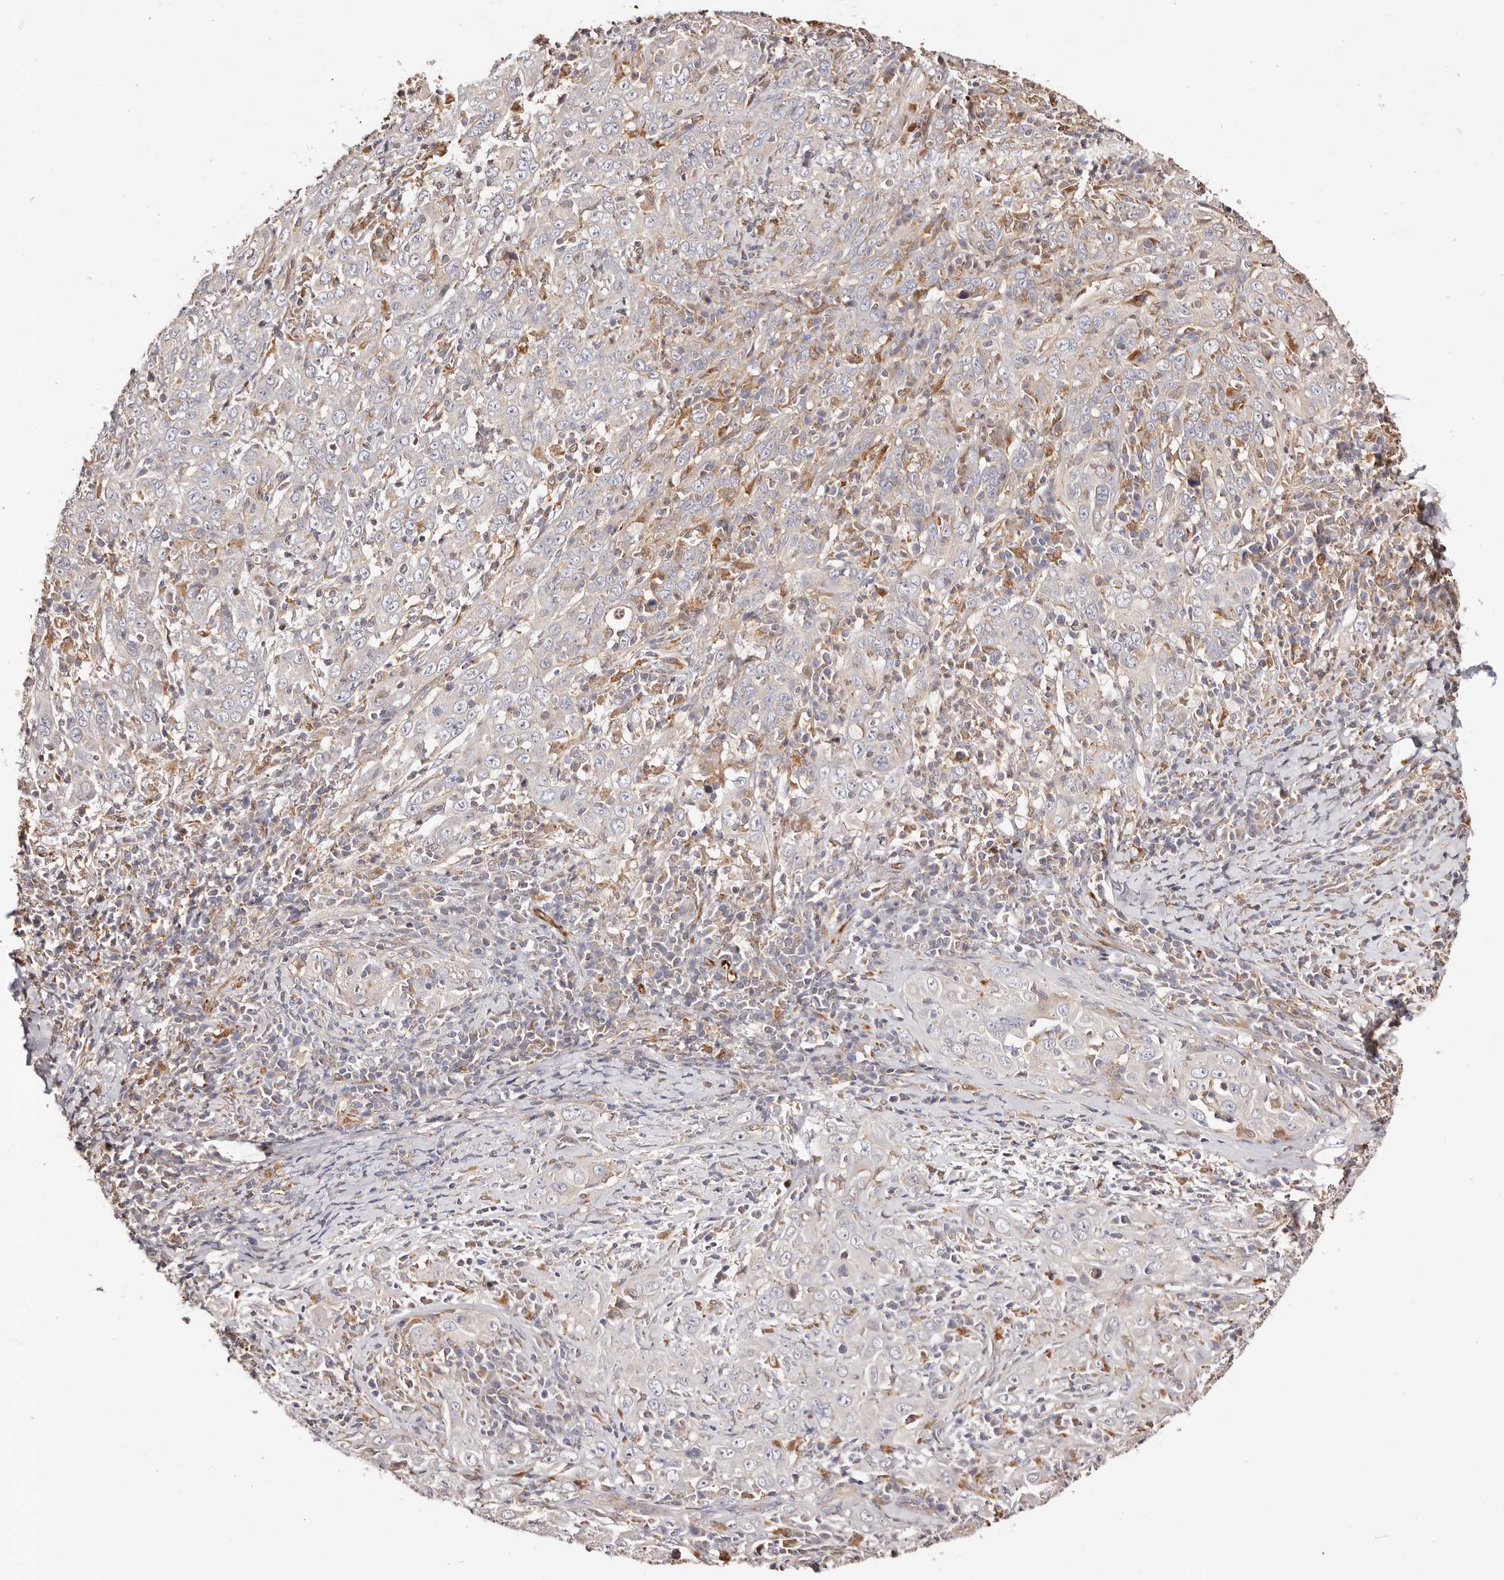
{"staining": {"intensity": "negative", "quantity": "none", "location": "none"}, "tissue": "cervical cancer", "cell_type": "Tumor cells", "image_type": "cancer", "snomed": [{"axis": "morphology", "description": "Squamous cell carcinoma, NOS"}, {"axis": "topography", "description": "Cervix"}], "caption": "Photomicrograph shows no significant protein positivity in tumor cells of cervical squamous cell carcinoma.", "gene": "MAPK1", "patient": {"sex": "female", "age": 46}}